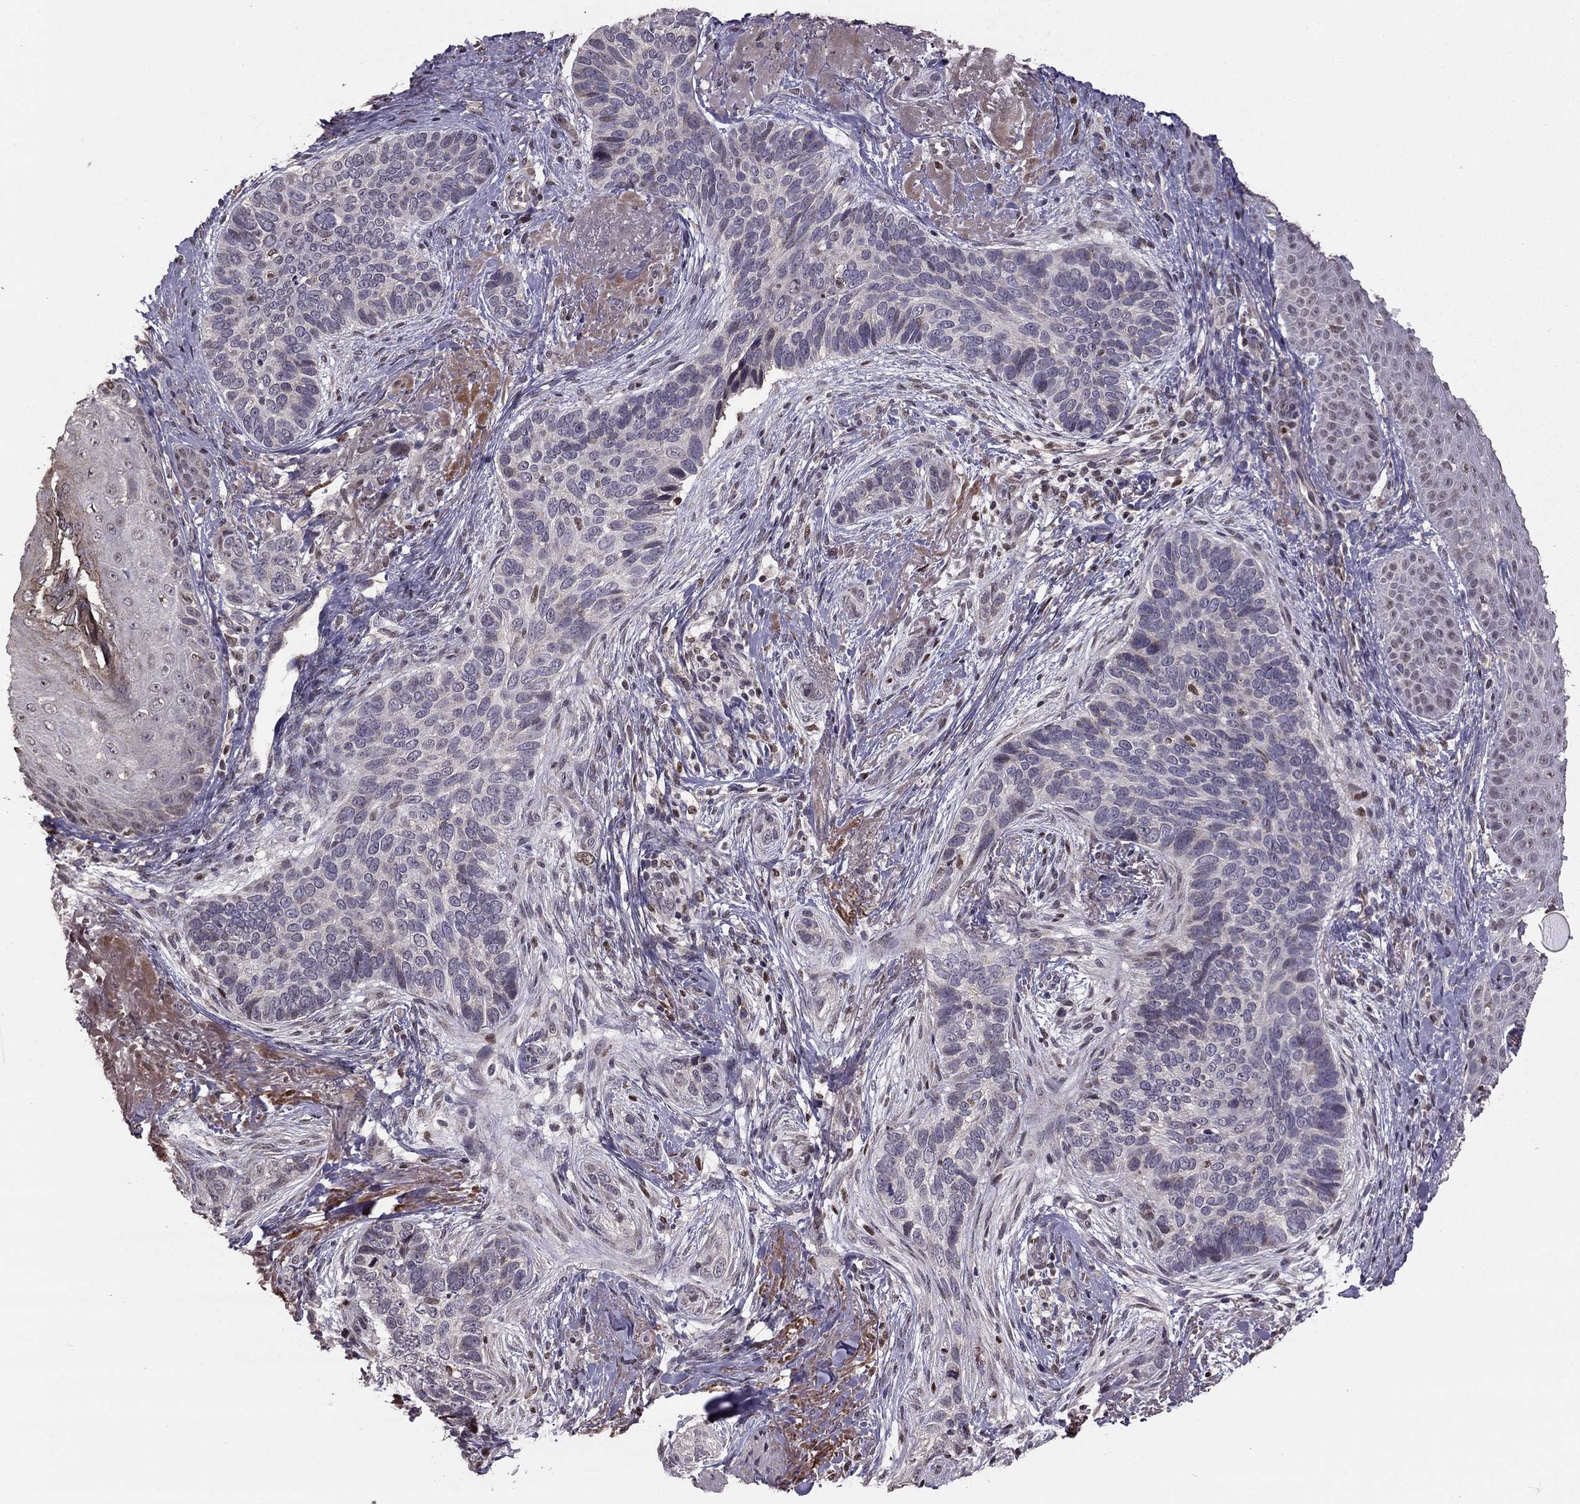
{"staining": {"intensity": "negative", "quantity": "none", "location": "none"}, "tissue": "skin cancer", "cell_type": "Tumor cells", "image_type": "cancer", "snomed": [{"axis": "morphology", "description": "Basal cell carcinoma"}, {"axis": "topography", "description": "Skin"}], "caption": "DAB (3,3'-diaminobenzidine) immunohistochemical staining of human basal cell carcinoma (skin) displays no significant positivity in tumor cells. Nuclei are stained in blue.", "gene": "HCN1", "patient": {"sex": "male", "age": 91}}